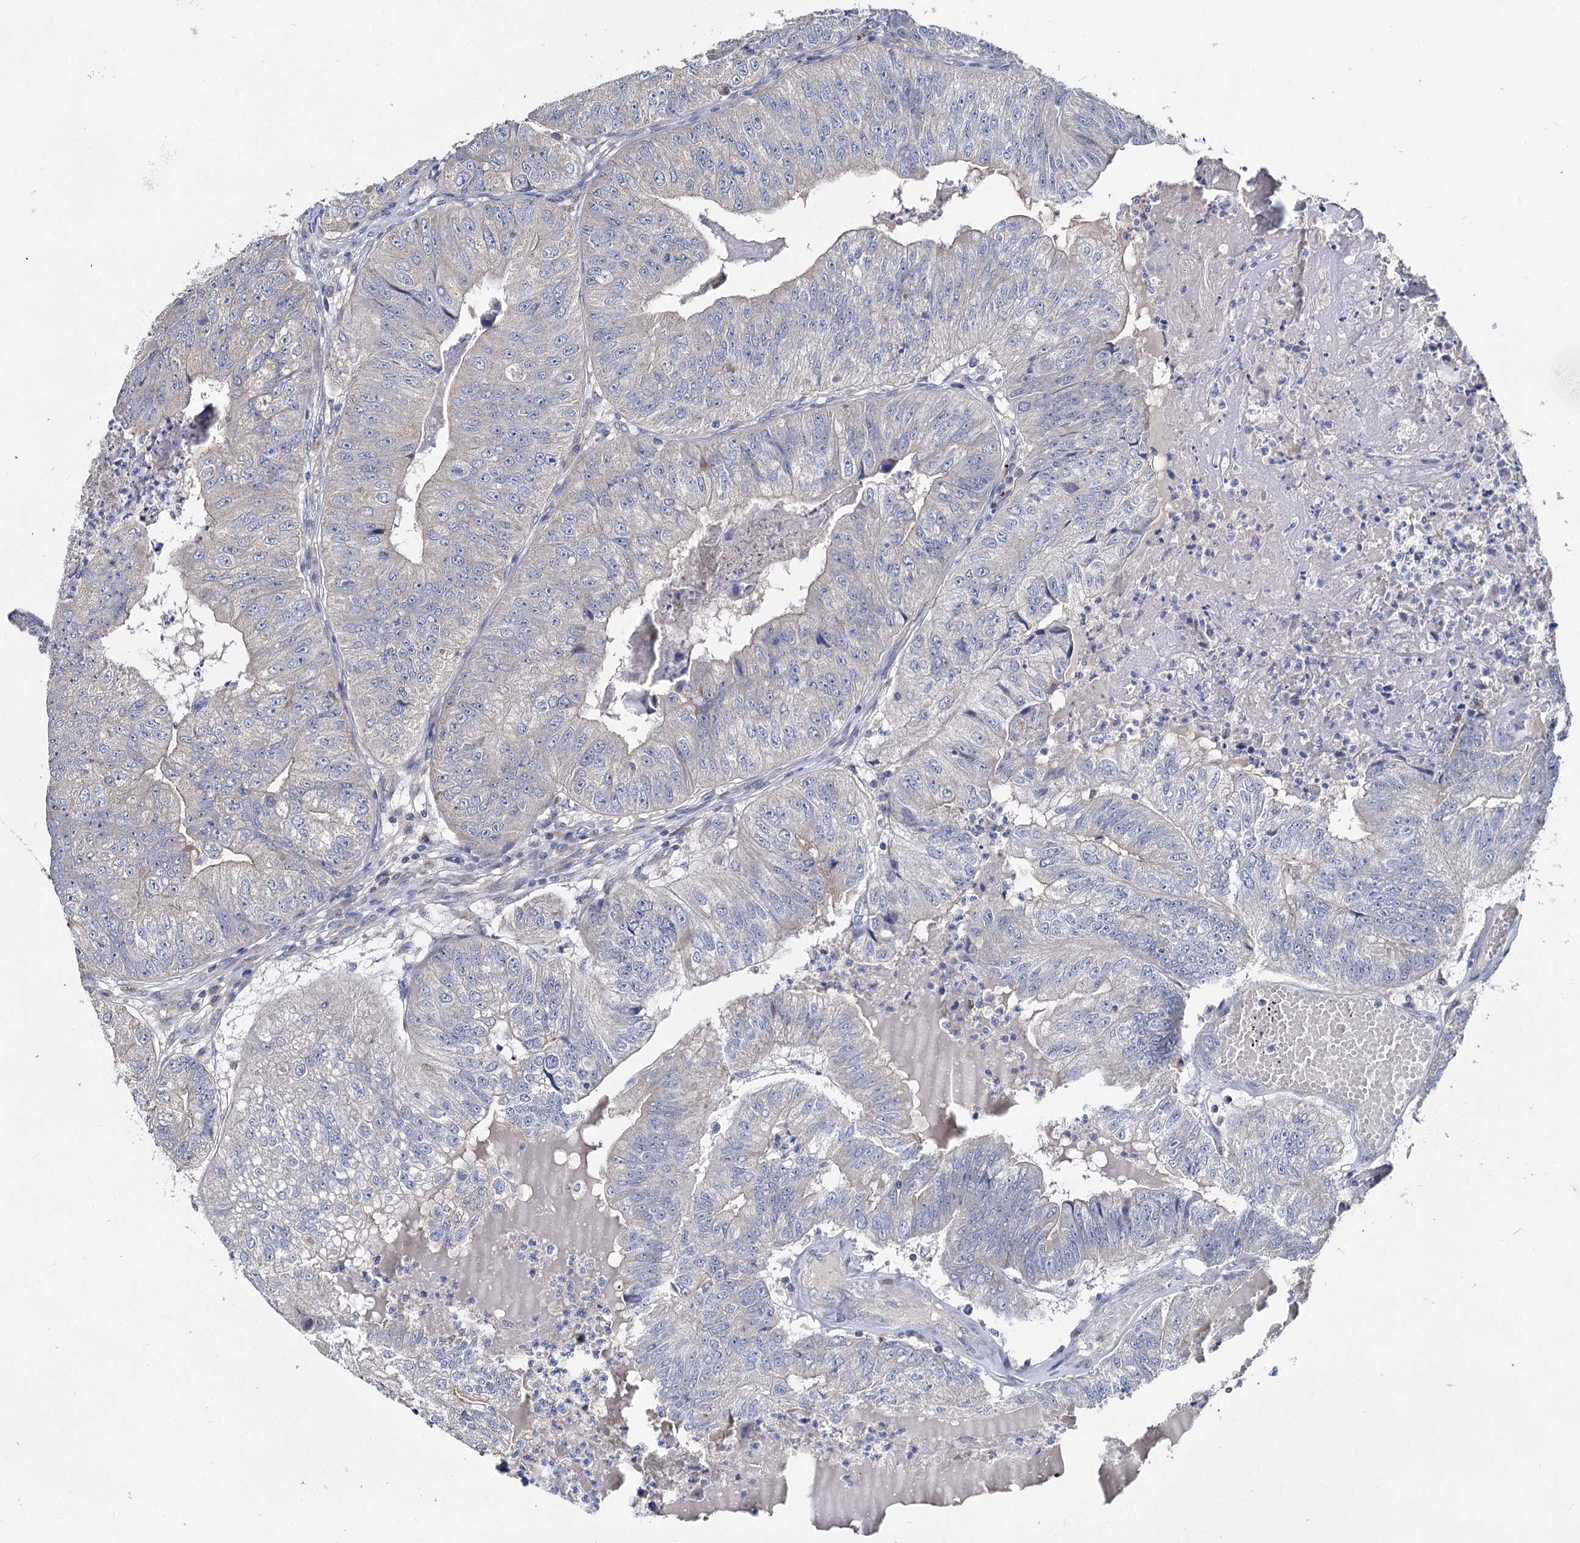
{"staining": {"intensity": "weak", "quantity": "<25%", "location": "cytoplasmic/membranous"}, "tissue": "colorectal cancer", "cell_type": "Tumor cells", "image_type": "cancer", "snomed": [{"axis": "morphology", "description": "Adenocarcinoma, NOS"}, {"axis": "topography", "description": "Colon"}], "caption": "IHC of colorectal adenocarcinoma demonstrates no staining in tumor cells.", "gene": "ANKRD16", "patient": {"sex": "female", "age": 67}}